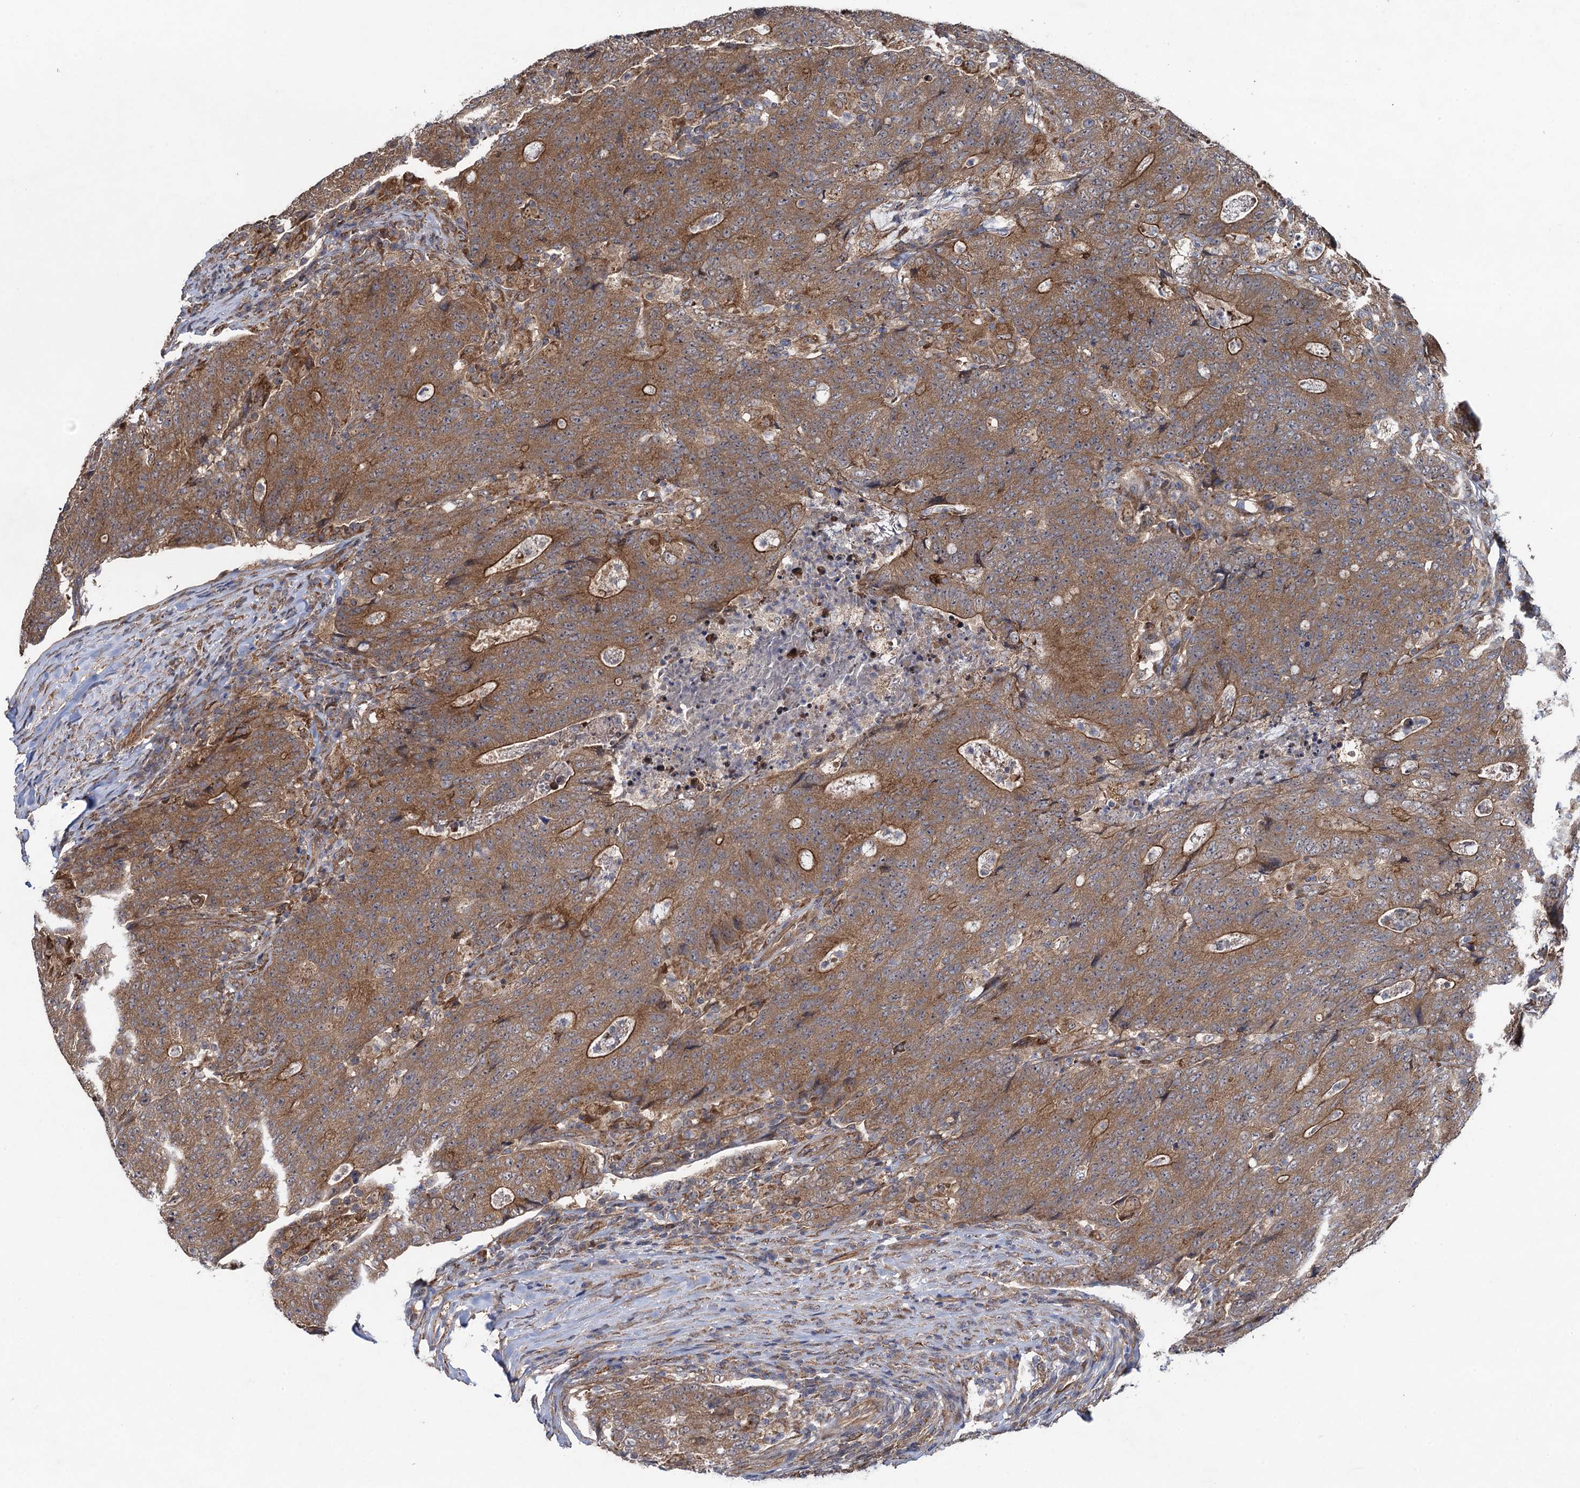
{"staining": {"intensity": "moderate", "quantity": ">75%", "location": "cytoplasmic/membranous"}, "tissue": "colorectal cancer", "cell_type": "Tumor cells", "image_type": "cancer", "snomed": [{"axis": "morphology", "description": "Adenocarcinoma, NOS"}, {"axis": "topography", "description": "Colon"}], "caption": "Moderate cytoplasmic/membranous protein staining is seen in approximately >75% of tumor cells in adenocarcinoma (colorectal).", "gene": "HAUS1", "patient": {"sex": "female", "age": 75}}